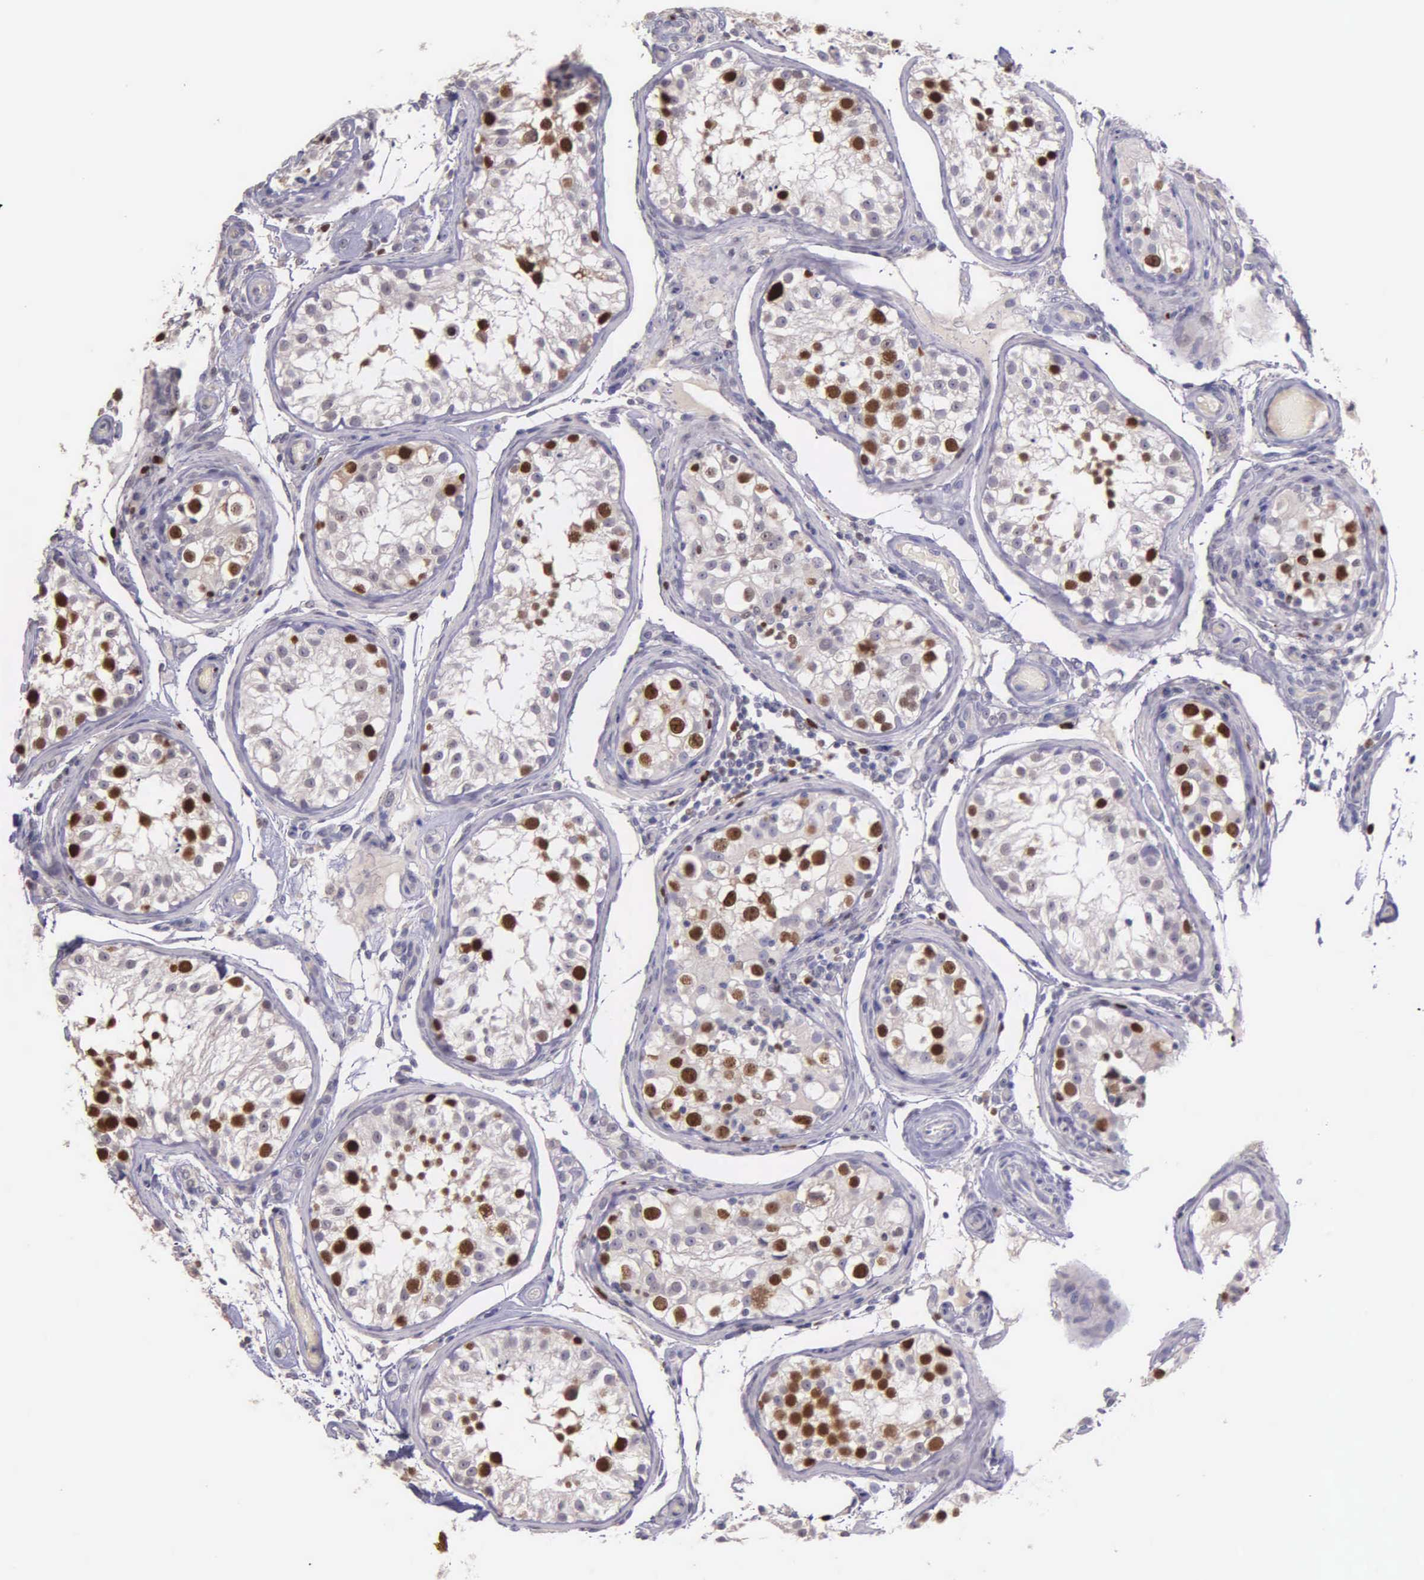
{"staining": {"intensity": "strong", "quantity": "<25%", "location": "nuclear"}, "tissue": "testis", "cell_type": "Cells in seminiferous ducts", "image_type": "normal", "snomed": [{"axis": "morphology", "description": "Normal tissue, NOS"}, {"axis": "topography", "description": "Testis"}], "caption": "A medium amount of strong nuclear positivity is identified in approximately <25% of cells in seminiferous ducts in benign testis.", "gene": "MCM5", "patient": {"sex": "male", "age": 24}}